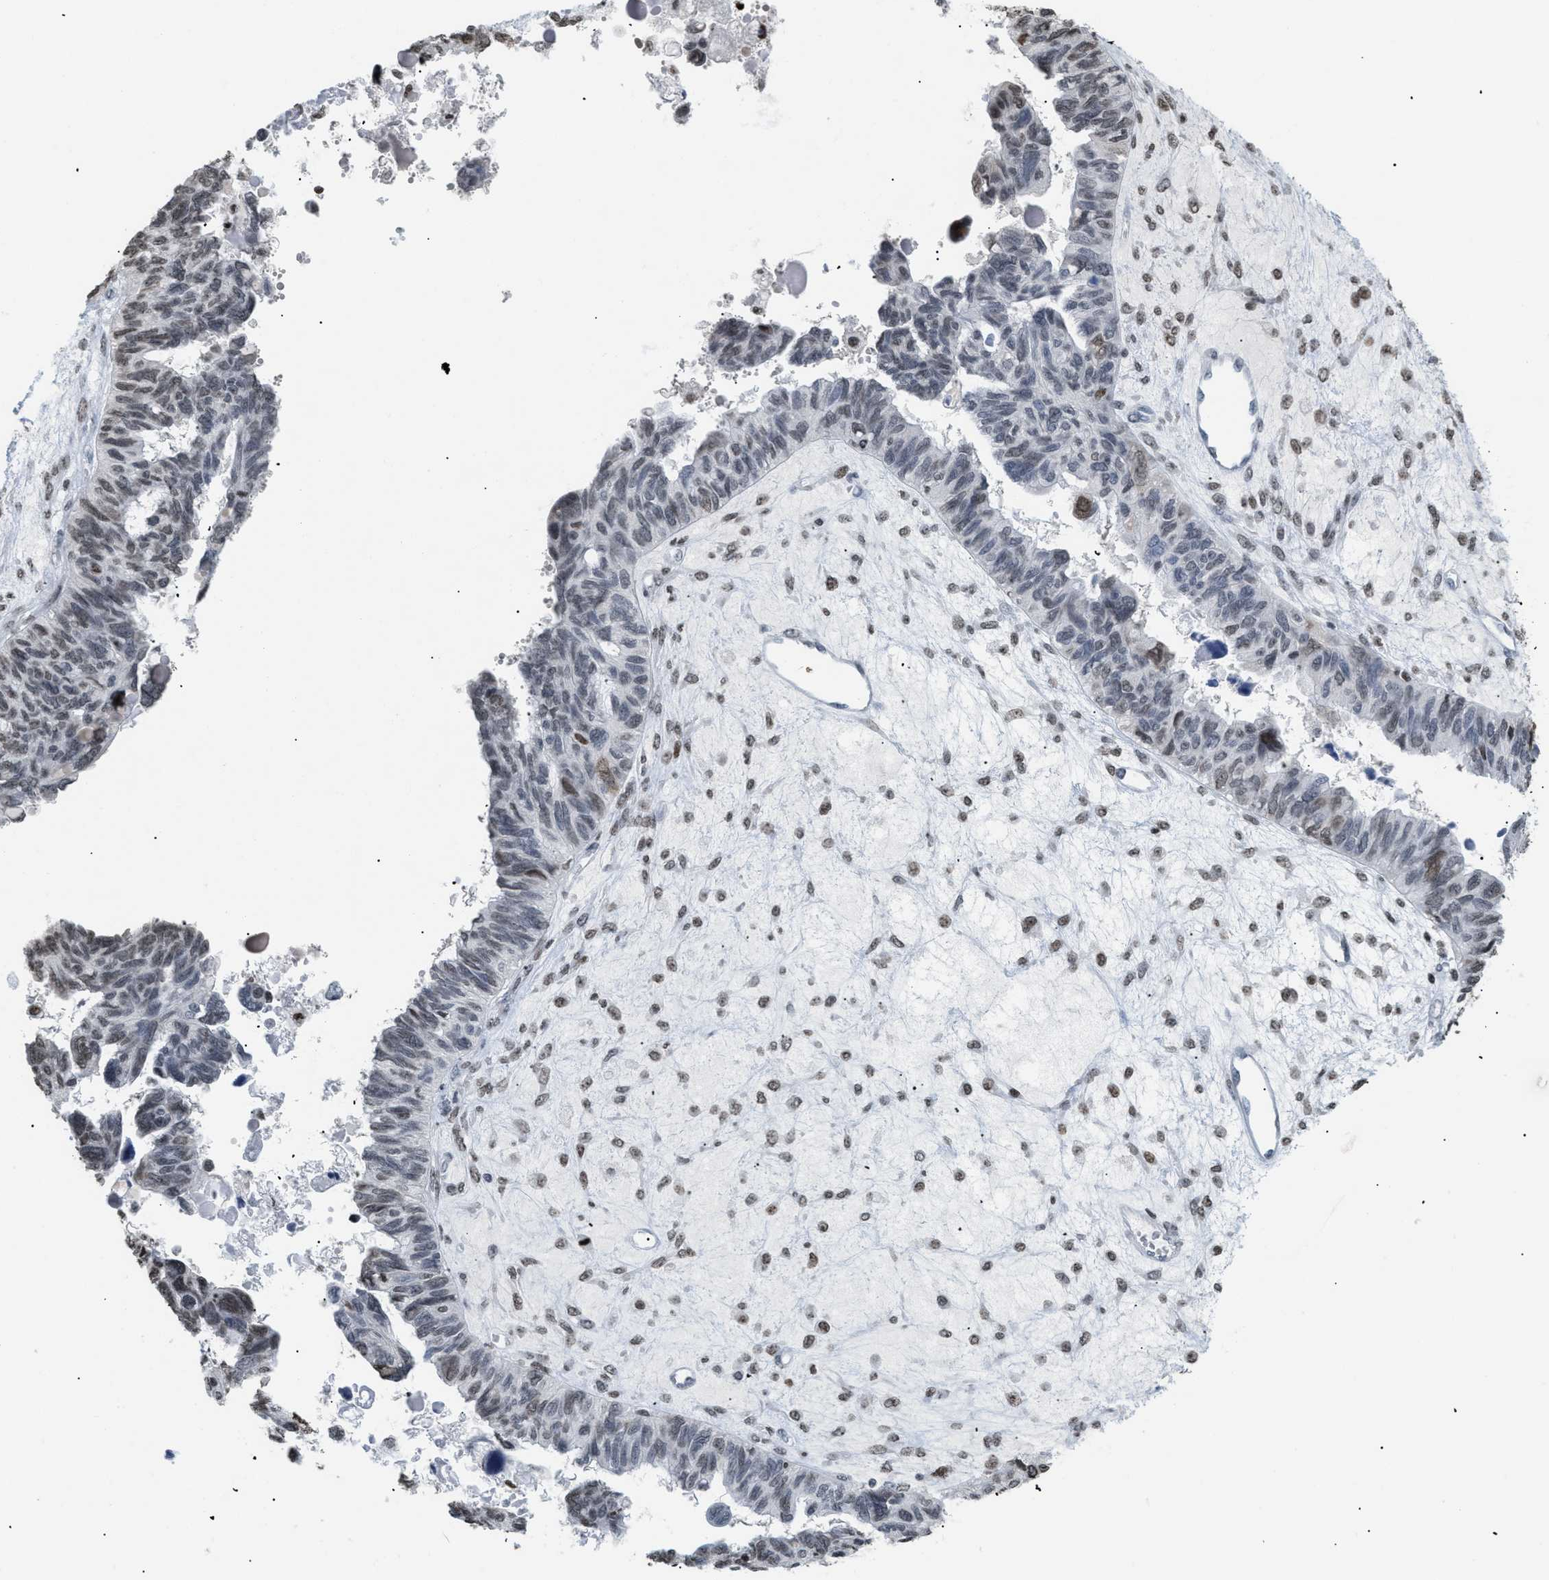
{"staining": {"intensity": "moderate", "quantity": "<25%", "location": "nuclear"}, "tissue": "ovarian cancer", "cell_type": "Tumor cells", "image_type": "cancer", "snomed": [{"axis": "morphology", "description": "Cystadenocarcinoma, serous, NOS"}, {"axis": "topography", "description": "Ovary"}], "caption": "Immunohistochemical staining of human ovarian cancer displays moderate nuclear protein expression in approximately <25% of tumor cells.", "gene": "HMGN2", "patient": {"sex": "female", "age": 79}}